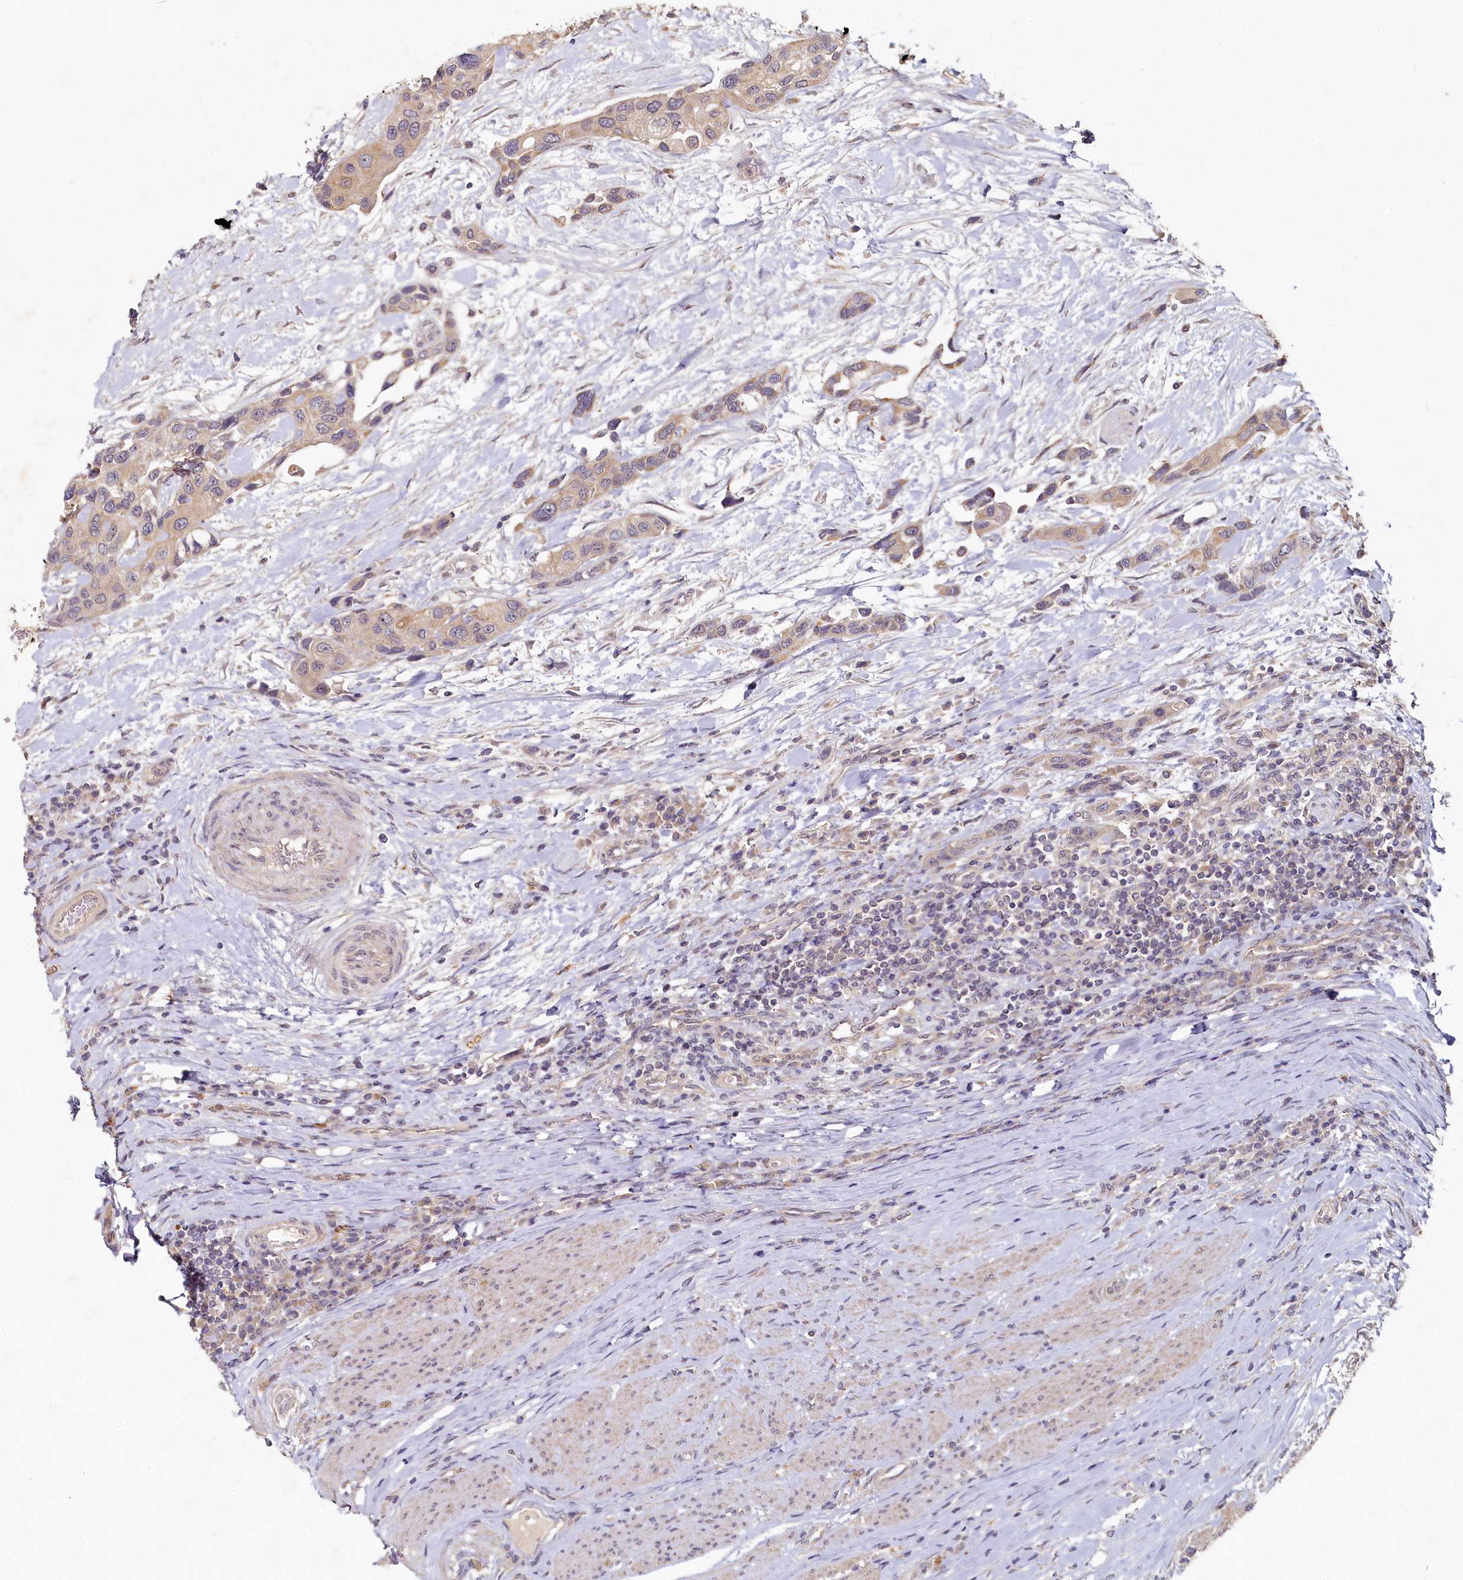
{"staining": {"intensity": "weak", "quantity": "<25%", "location": "cytoplasmic/membranous"}, "tissue": "urothelial cancer", "cell_type": "Tumor cells", "image_type": "cancer", "snomed": [{"axis": "morphology", "description": "Normal tissue, NOS"}, {"axis": "morphology", "description": "Urothelial carcinoma, High grade"}, {"axis": "topography", "description": "Vascular tissue"}, {"axis": "topography", "description": "Urinary bladder"}], "caption": "An image of human high-grade urothelial carcinoma is negative for staining in tumor cells.", "gene": "HERC3", "patient": {"sex": "female", "age": 56}}